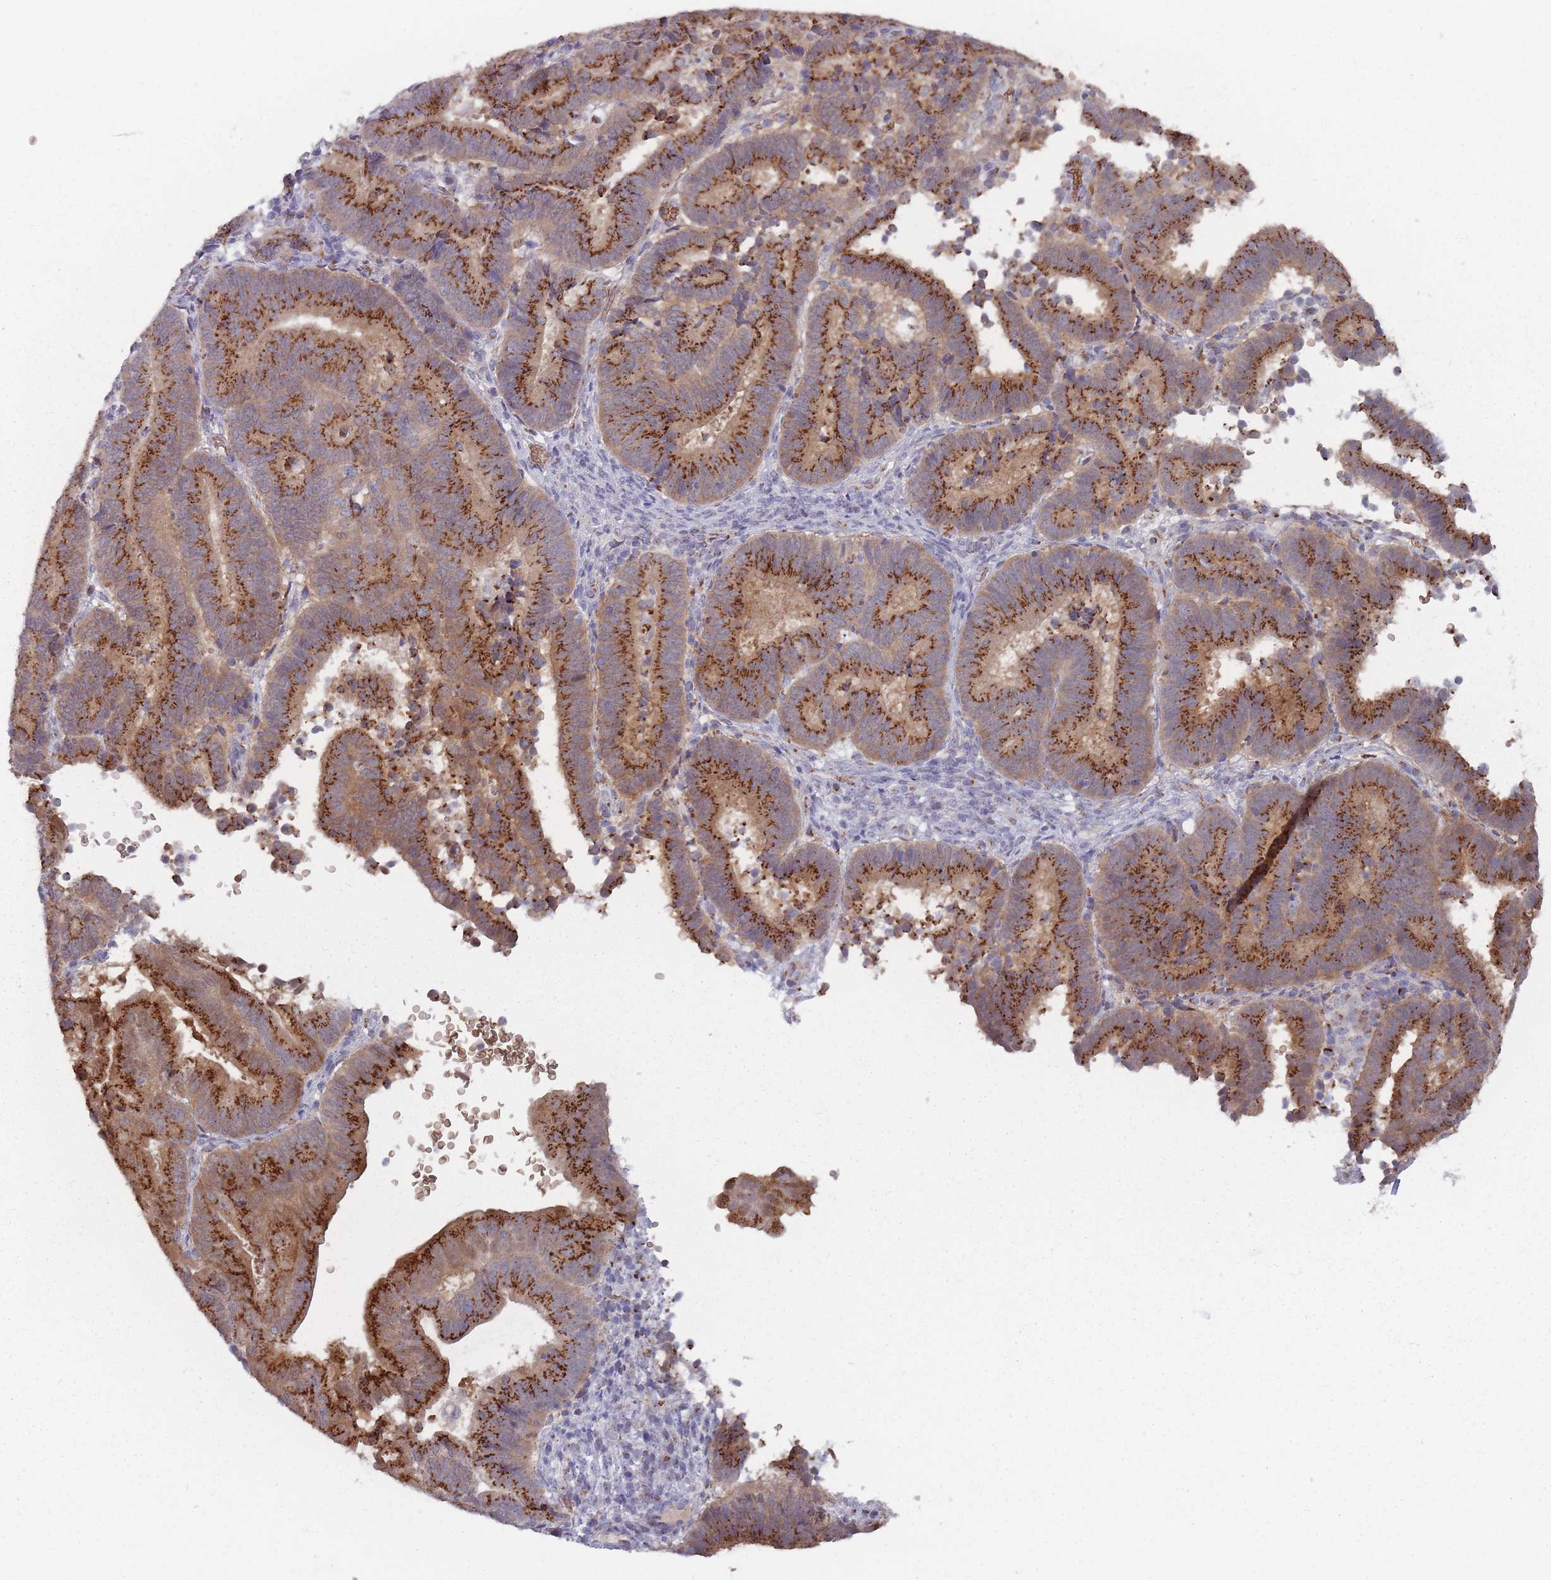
{"staining": {"intensity": "strong", "quantity": ">75%", "location": "cytoplasmic/membranous"}, "tissue": "endometrial cancer", "cell_type": "Tumor cells", "image_type": "cancer", "snomed": [{"axis": "morphology", "description": "Adenocarcinoma, NOS"}, {"axis": "topography", "description": "Endometrium"}], "caption": "DAB (3,3'-diaminobenzidine) immunohistochemical staining of human endometrial cancer reveals strong cytoplasmic/membranous protein expression in about >75% of tumor cells.", "gene": "MAN1B1", "patient": {"sex": "female", "age": 70}}